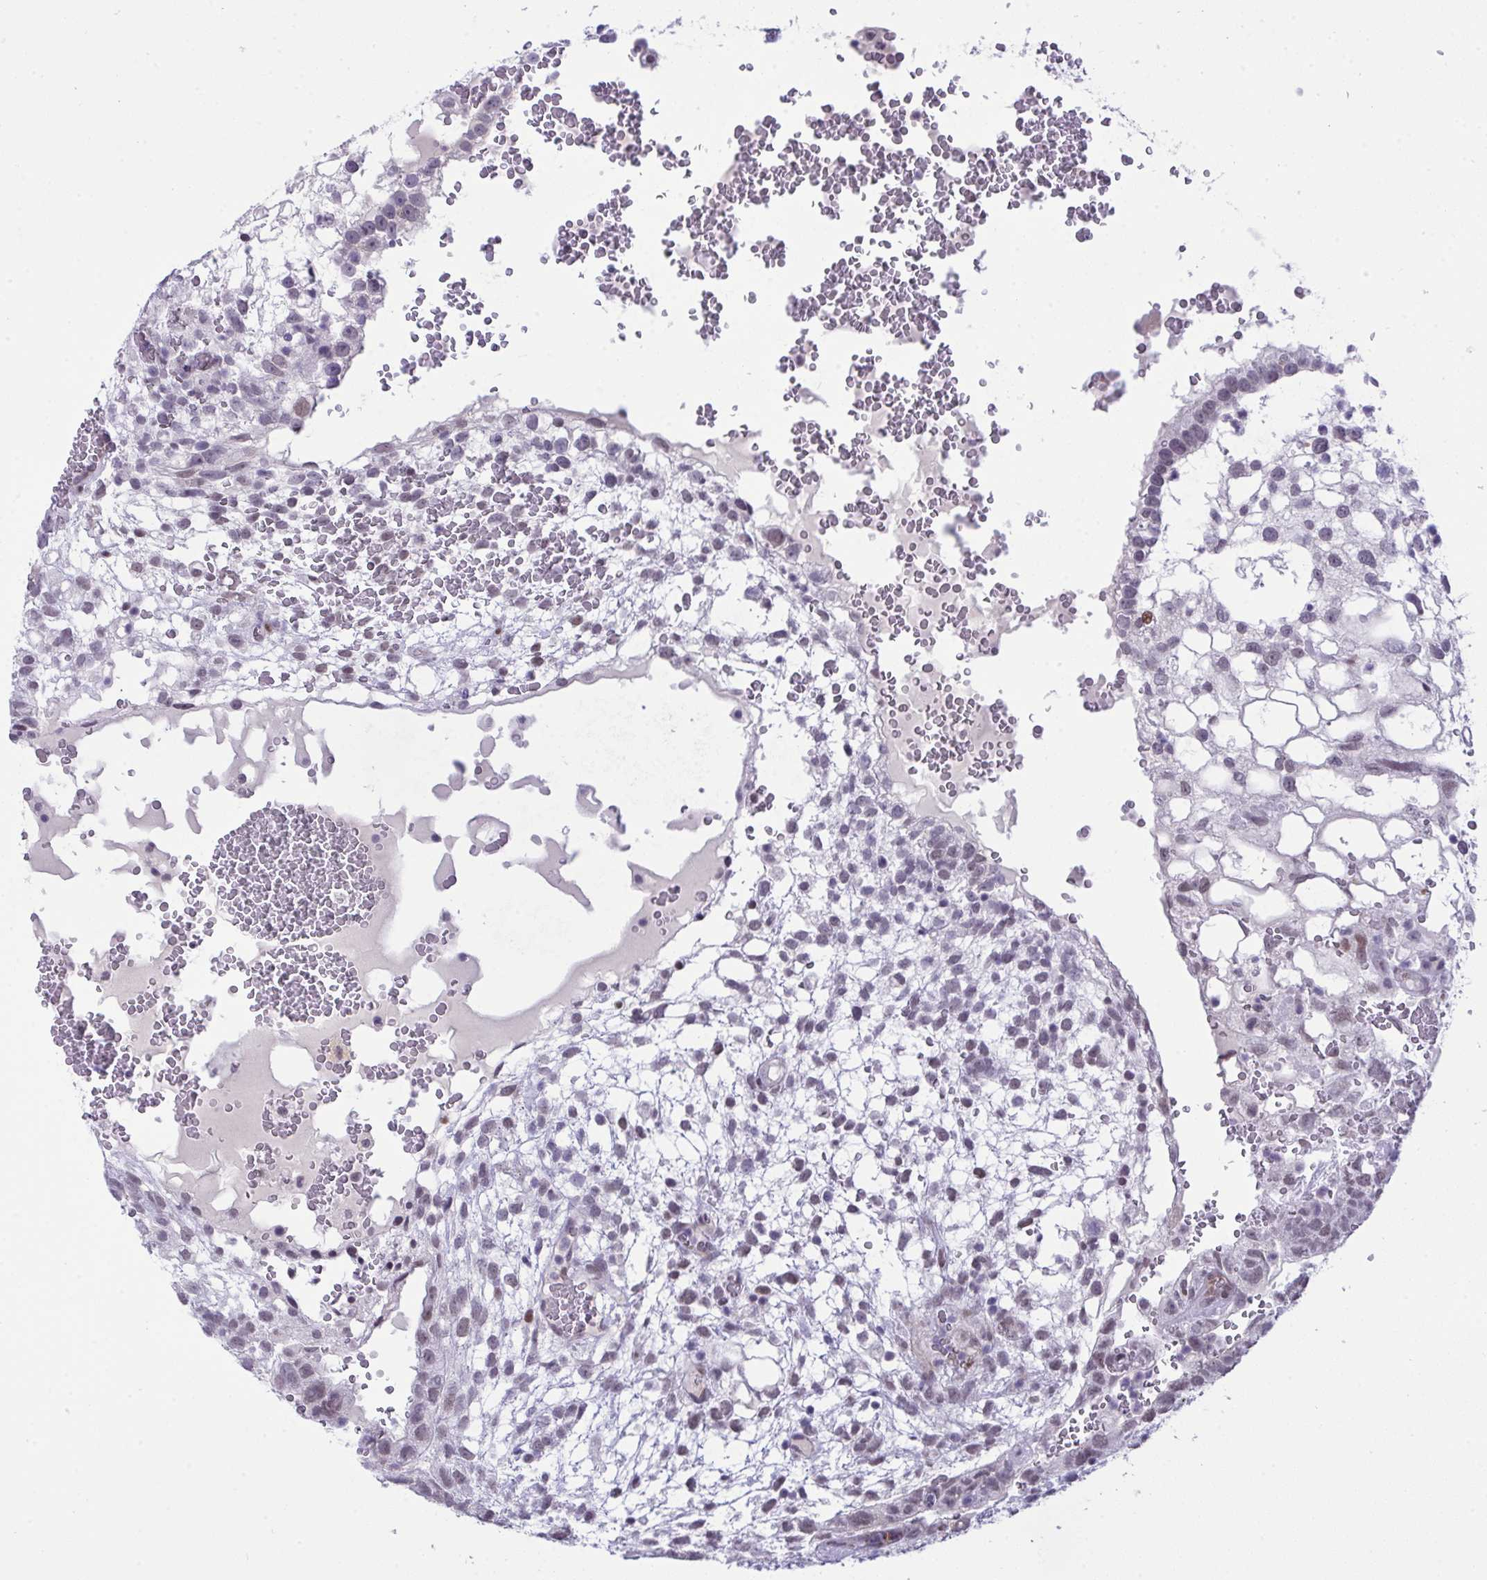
{"staining": {"intensity": "weak", "quantity": "<25%", "location": "nuclear"}, "tissue": "testis cancer", "cell_type": "Tumor cells", "image_type": "cancer", "snomed": [{"axis": "morphology", "description": "Normal tissue, NOS"}, {"axis": "morphology", "description": "Carcinoma, Embryonal, NOS"}, {"axis": "topography", "description": "Testis"}], "caption": "Tumor cells are negative for protein expression in human testis cancer (embryonal carcinoma).", "gene": "ZFHX3", "patient": {"sex": "male", "age": 32}}